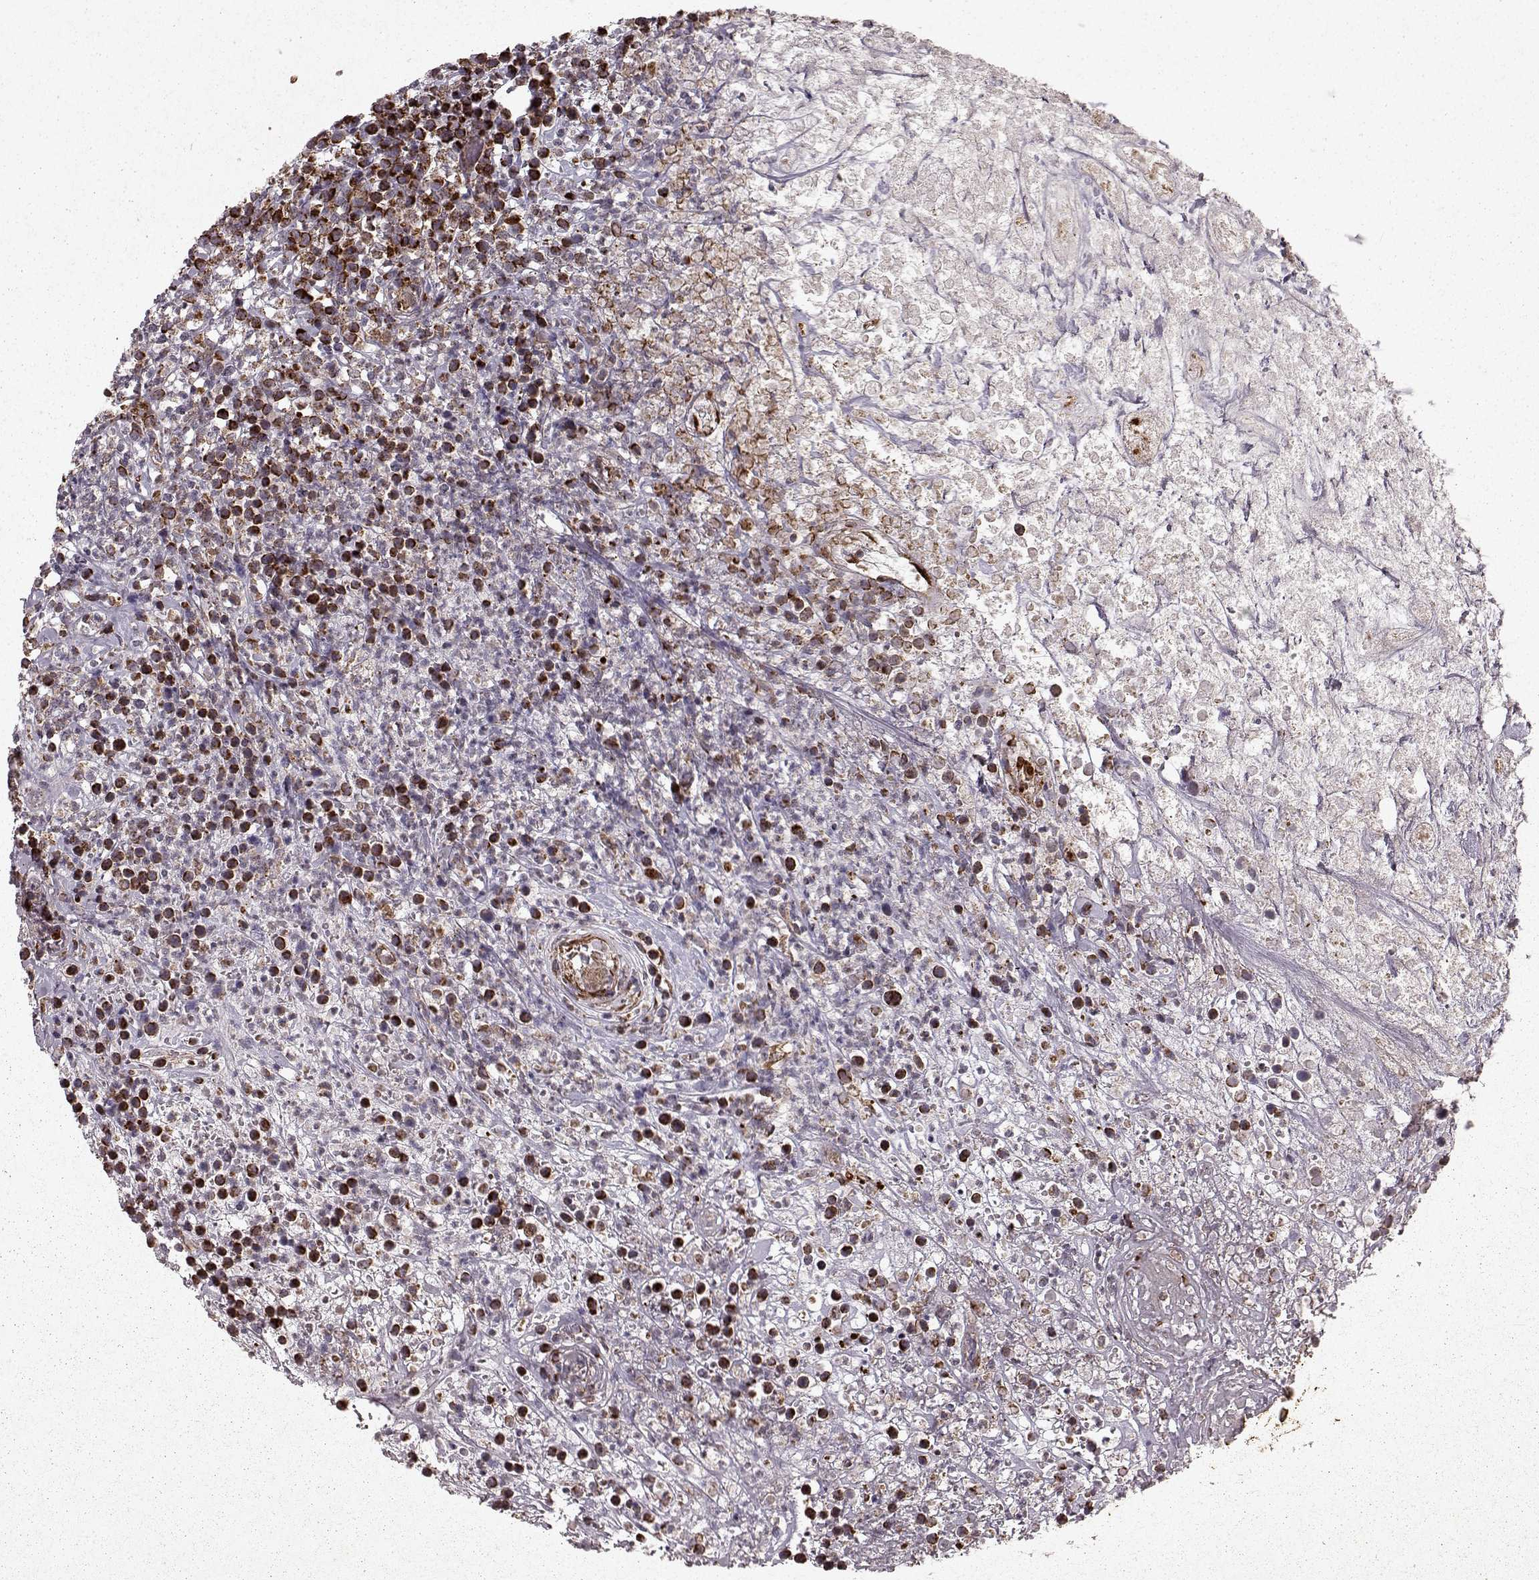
{"staining": {"intensity": "moderate", "quantity": "25%-75%", "location": "cytoplasmic/membranous"}, "tissue": "lymphoma", "cell_type": "Tumor cells", "image_type": "cancer", "snomed": [{"axis": "morphology", "description": "Malignant lymphoma, non-Hodgkin's type, High grade"}, {"axis": "topography", "description": "Soft tissue"}], "caption": "DAB (3,3'-diaminobenzidine) immunohistochemical staining of human malignant lymphoma, non-Hodgkin's type (high-grade) exhibits moderate cytoplasmic/membranous protein expression in about 25%-75% of tumor cells. (DAB = brown stain, brightfield microscopy at high magnification).", "gene": "FXN", "patient": {"sex": "female", "age": 56}}